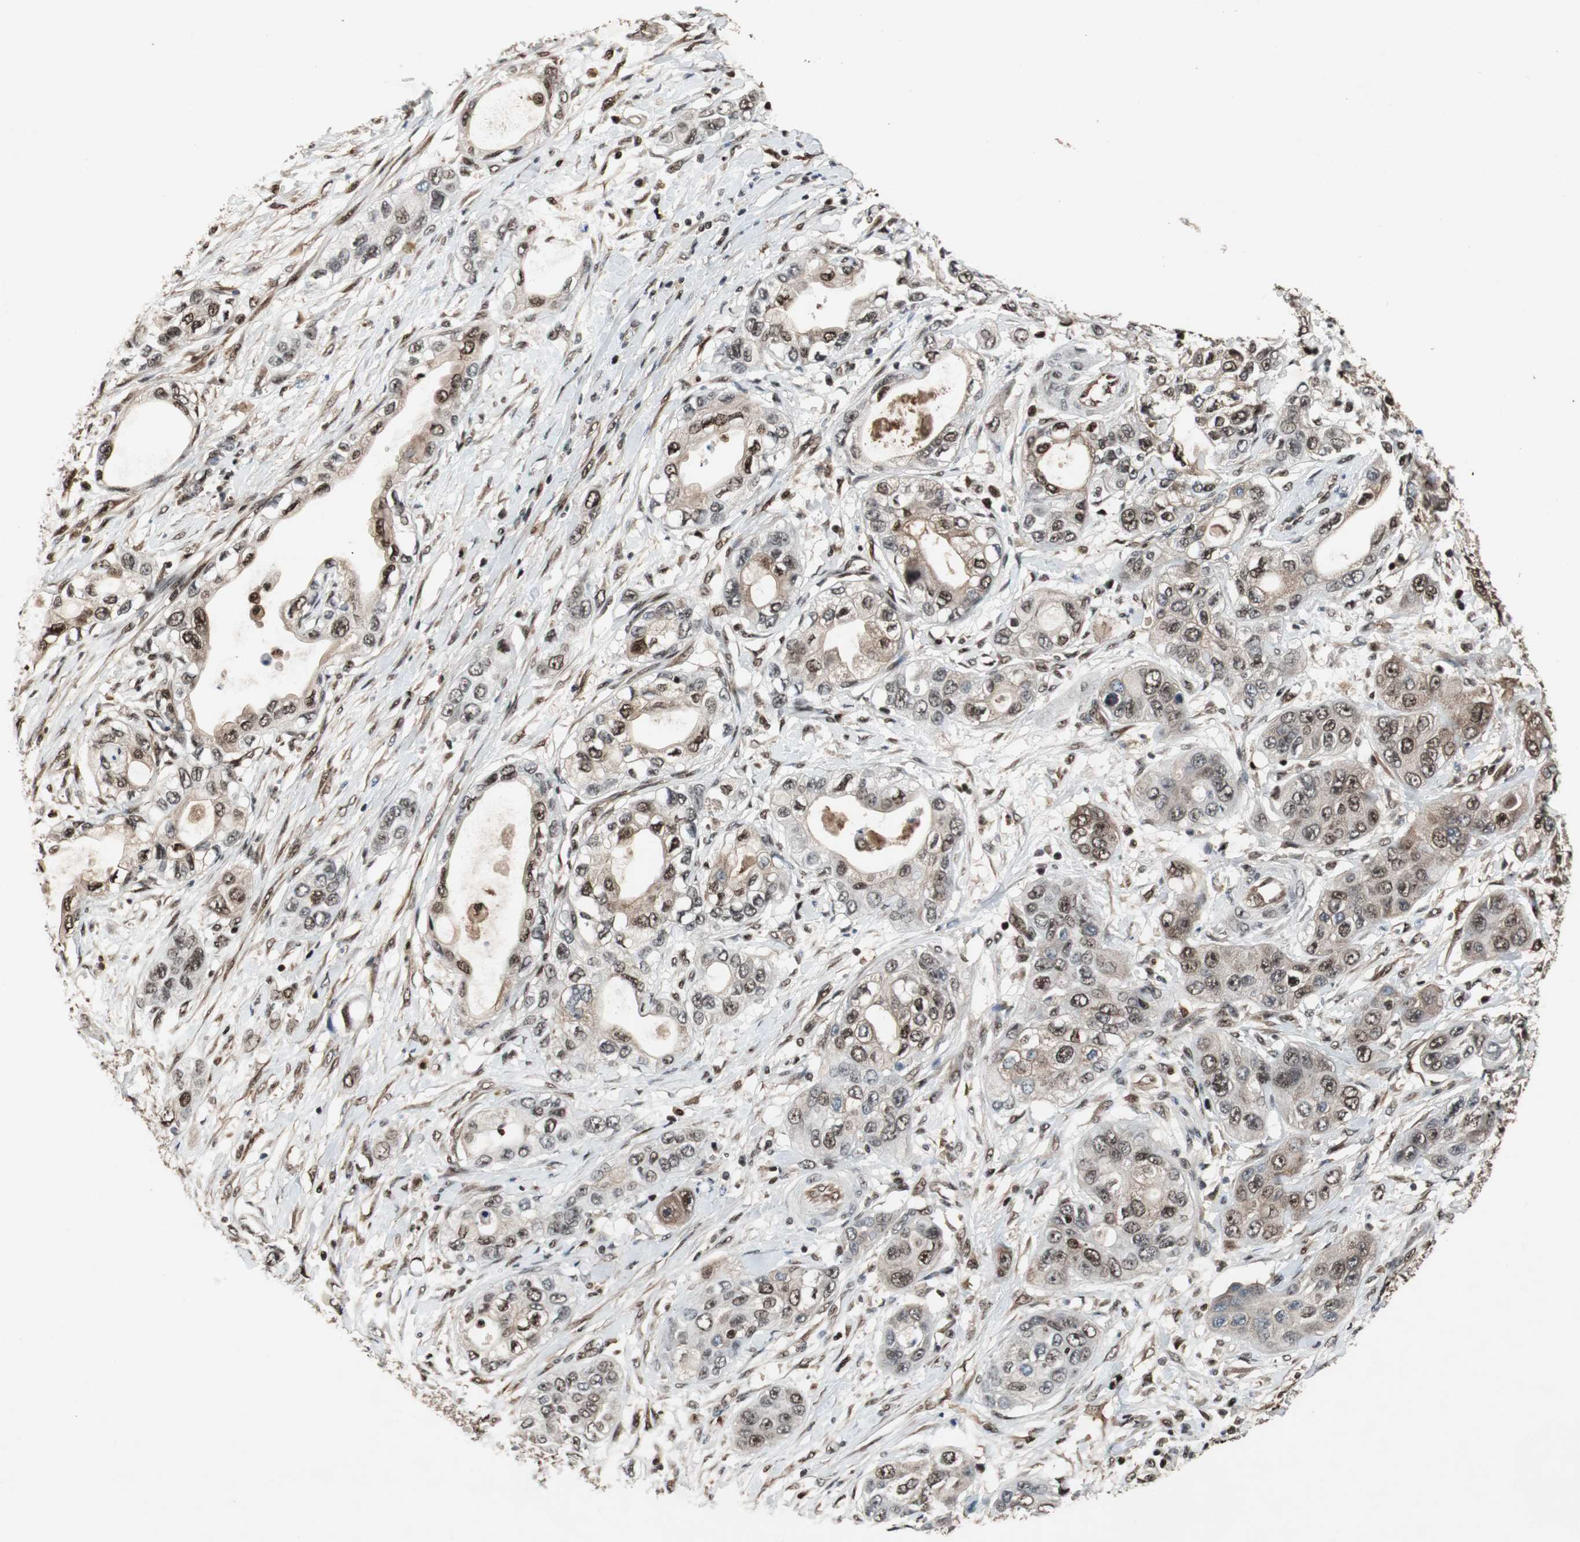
{"staining": {"intensity": "moderate", "quantity": ">75%", "location": "cytoplasmic/membranous,nuclear"}, "tissue": "pancreatic cancer", "cell_type": "Tumor cells", "image_type": "cancer", "snomed": [{"axis": "morphology", "description": "Adenocarcinoma, NOS"}, {"axis": "topography", "description": "Pancreas"}], "caption": "IHC micrograph of human pancreatic cancer (adenocarcinoma) stained for a protein (brown), which displays medium levels of moderate cytoplasmic/membranous and nuclear staining in about >75% of tumor cells.", "gene": "ACLY", "patient": {"sex": "female", "age": 70}}